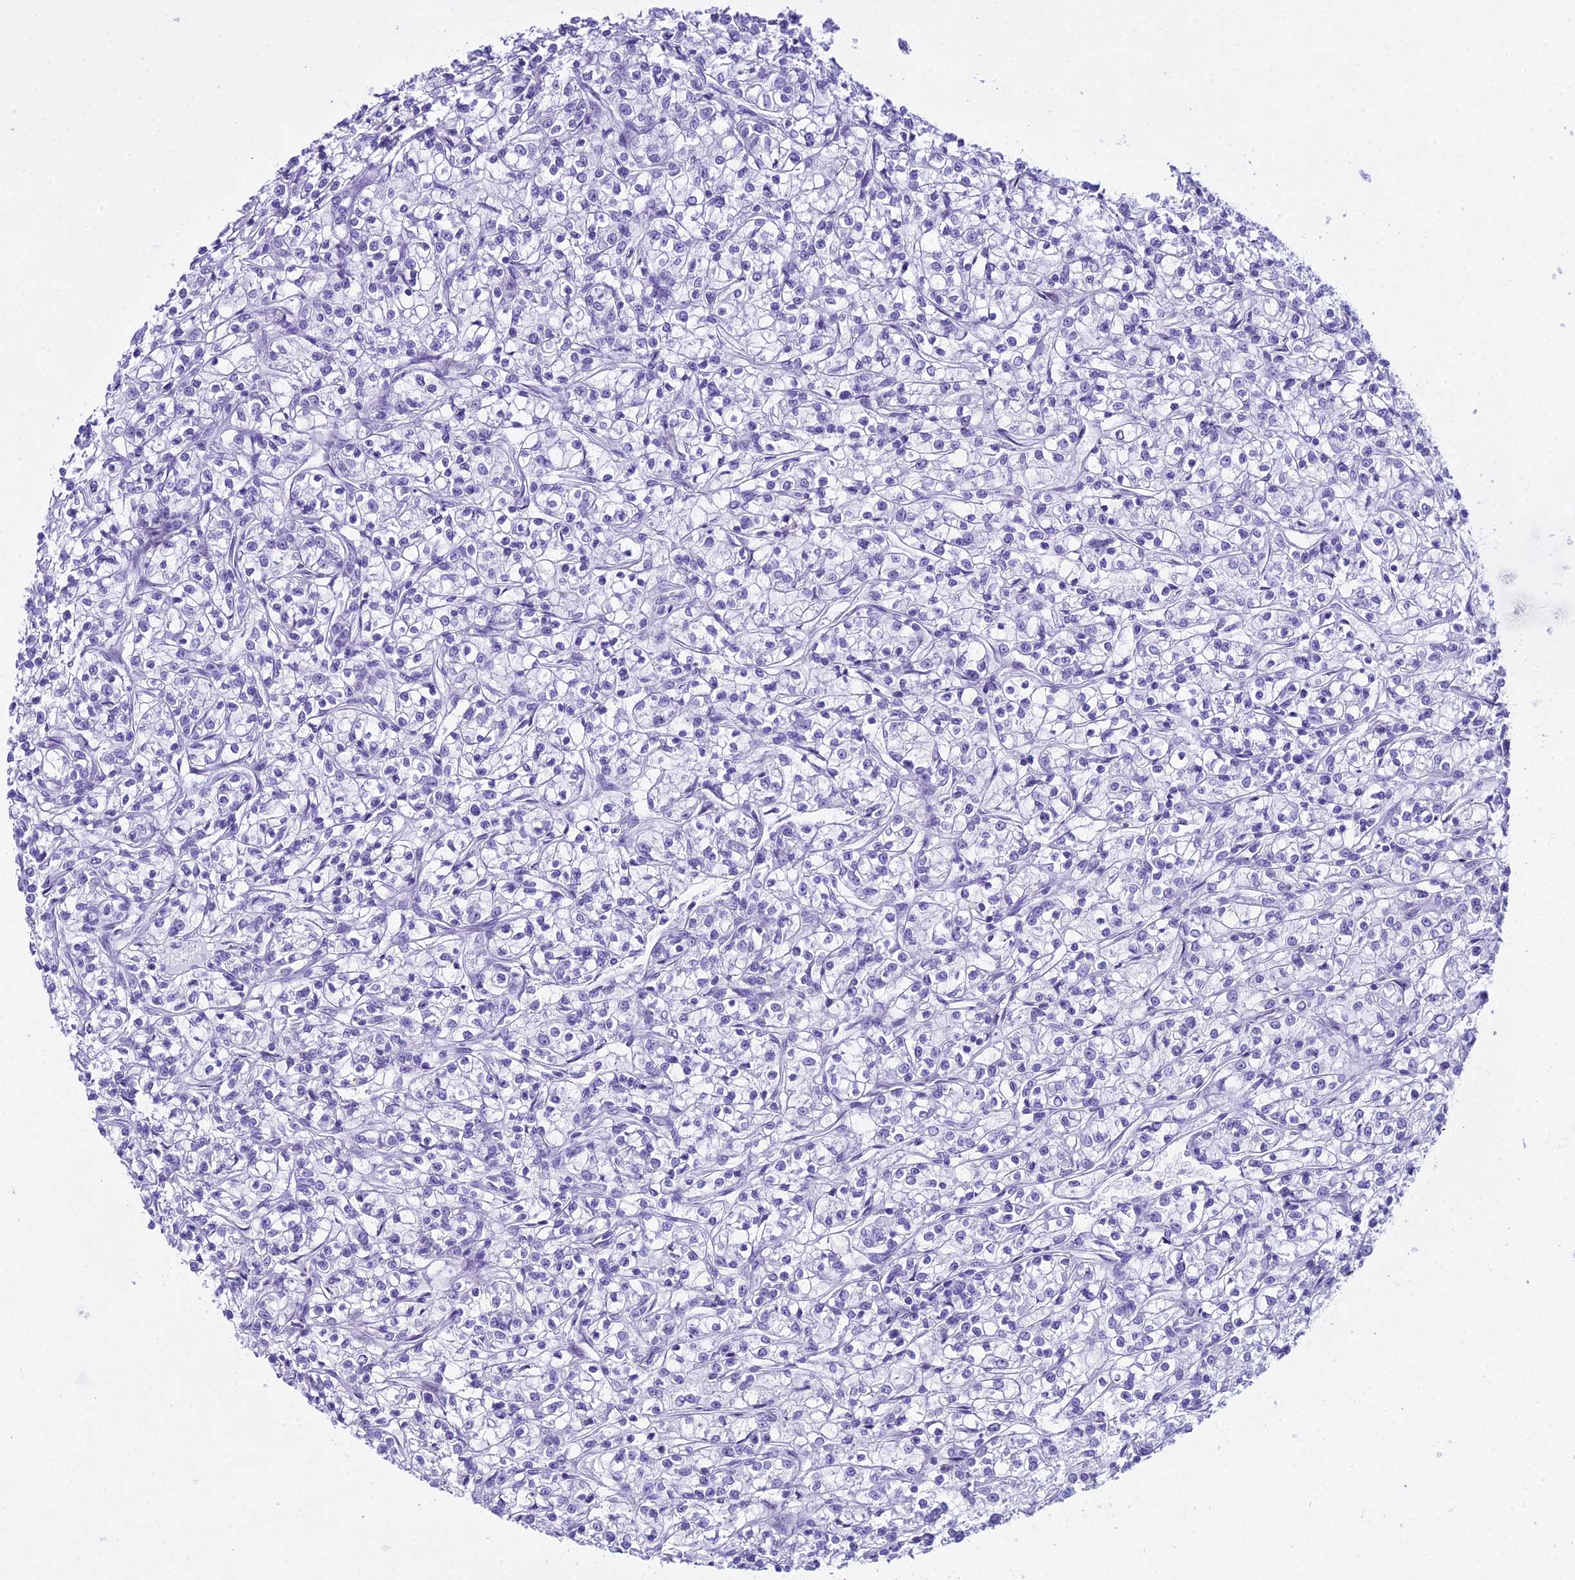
{"staining": {"intensity": "negative", "quantity": "none", "location": "none"}, "tissue": "renal cancer", "cell_type": "Tumor cells", "image_type": "cancer", "snomed": [{"axis": "morphology", "description": "Adenocarcinoma, NOS"}, {"axis": "topography", "description": "Kidney"}], "caption": "This is an immunohistochemistry (IHC) histopathology image of renal cancer. There is no expression in tumor cells.", "gene": "RNPS1", "patient": {"sex": "female", "age": 59}}